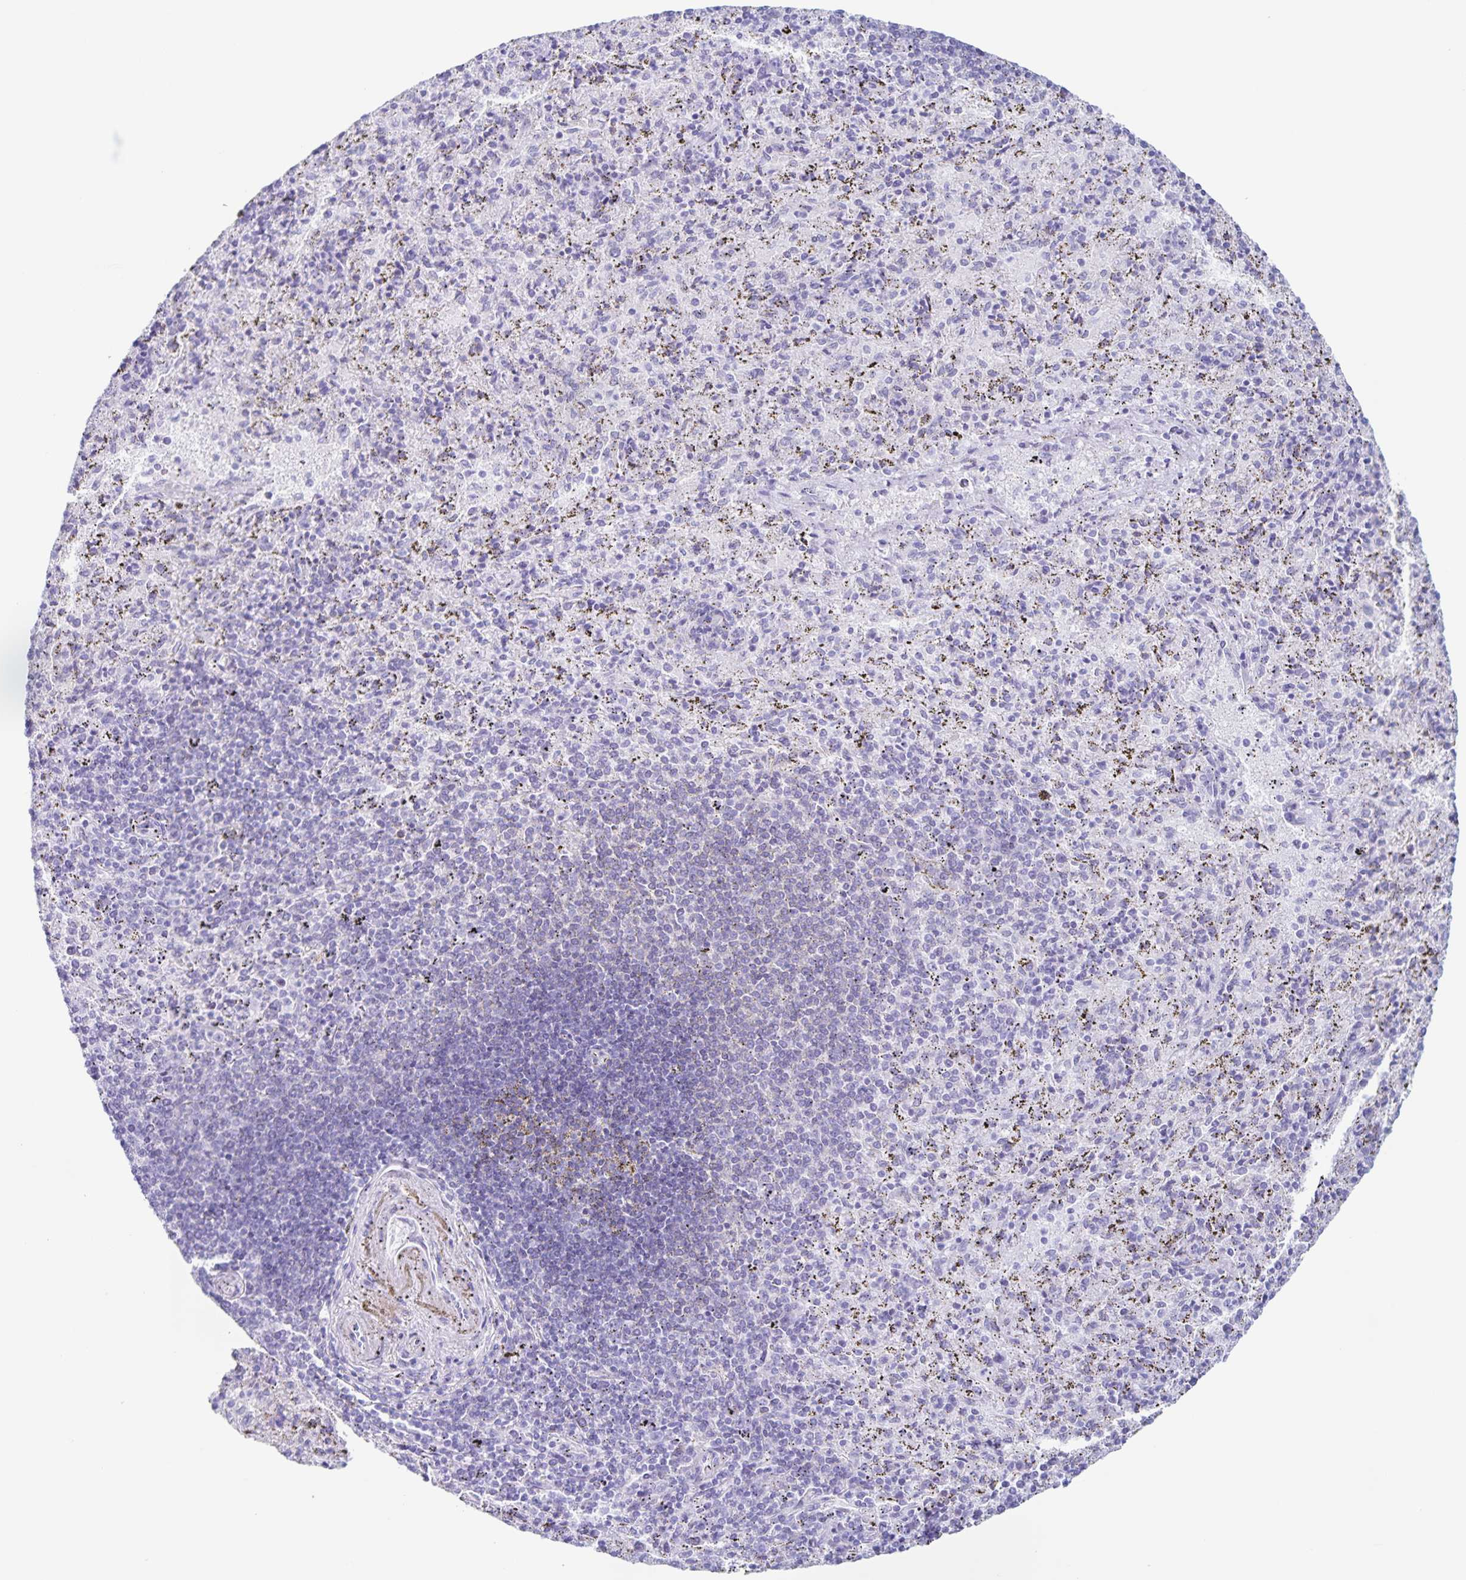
{"staining": {"intensity": "negative", "quantity": "none", "location": "none"}, "tissue": "spleen", "cell_type": "Cells in red pulp", "image_type": "normal", "snomed": [{"axis": "morphology", "description": "Normal tissue, NOS"}, {"axis": "topography", "description": "Spleen"}], "caption": "The immunohistochemistry (IHC) histopathology image has no significant staining in cells in red pulp of spleen. Nuclei are stained in blue.", "gene": "C12orf56", "patient": {"sex": "male", "age": 57}}